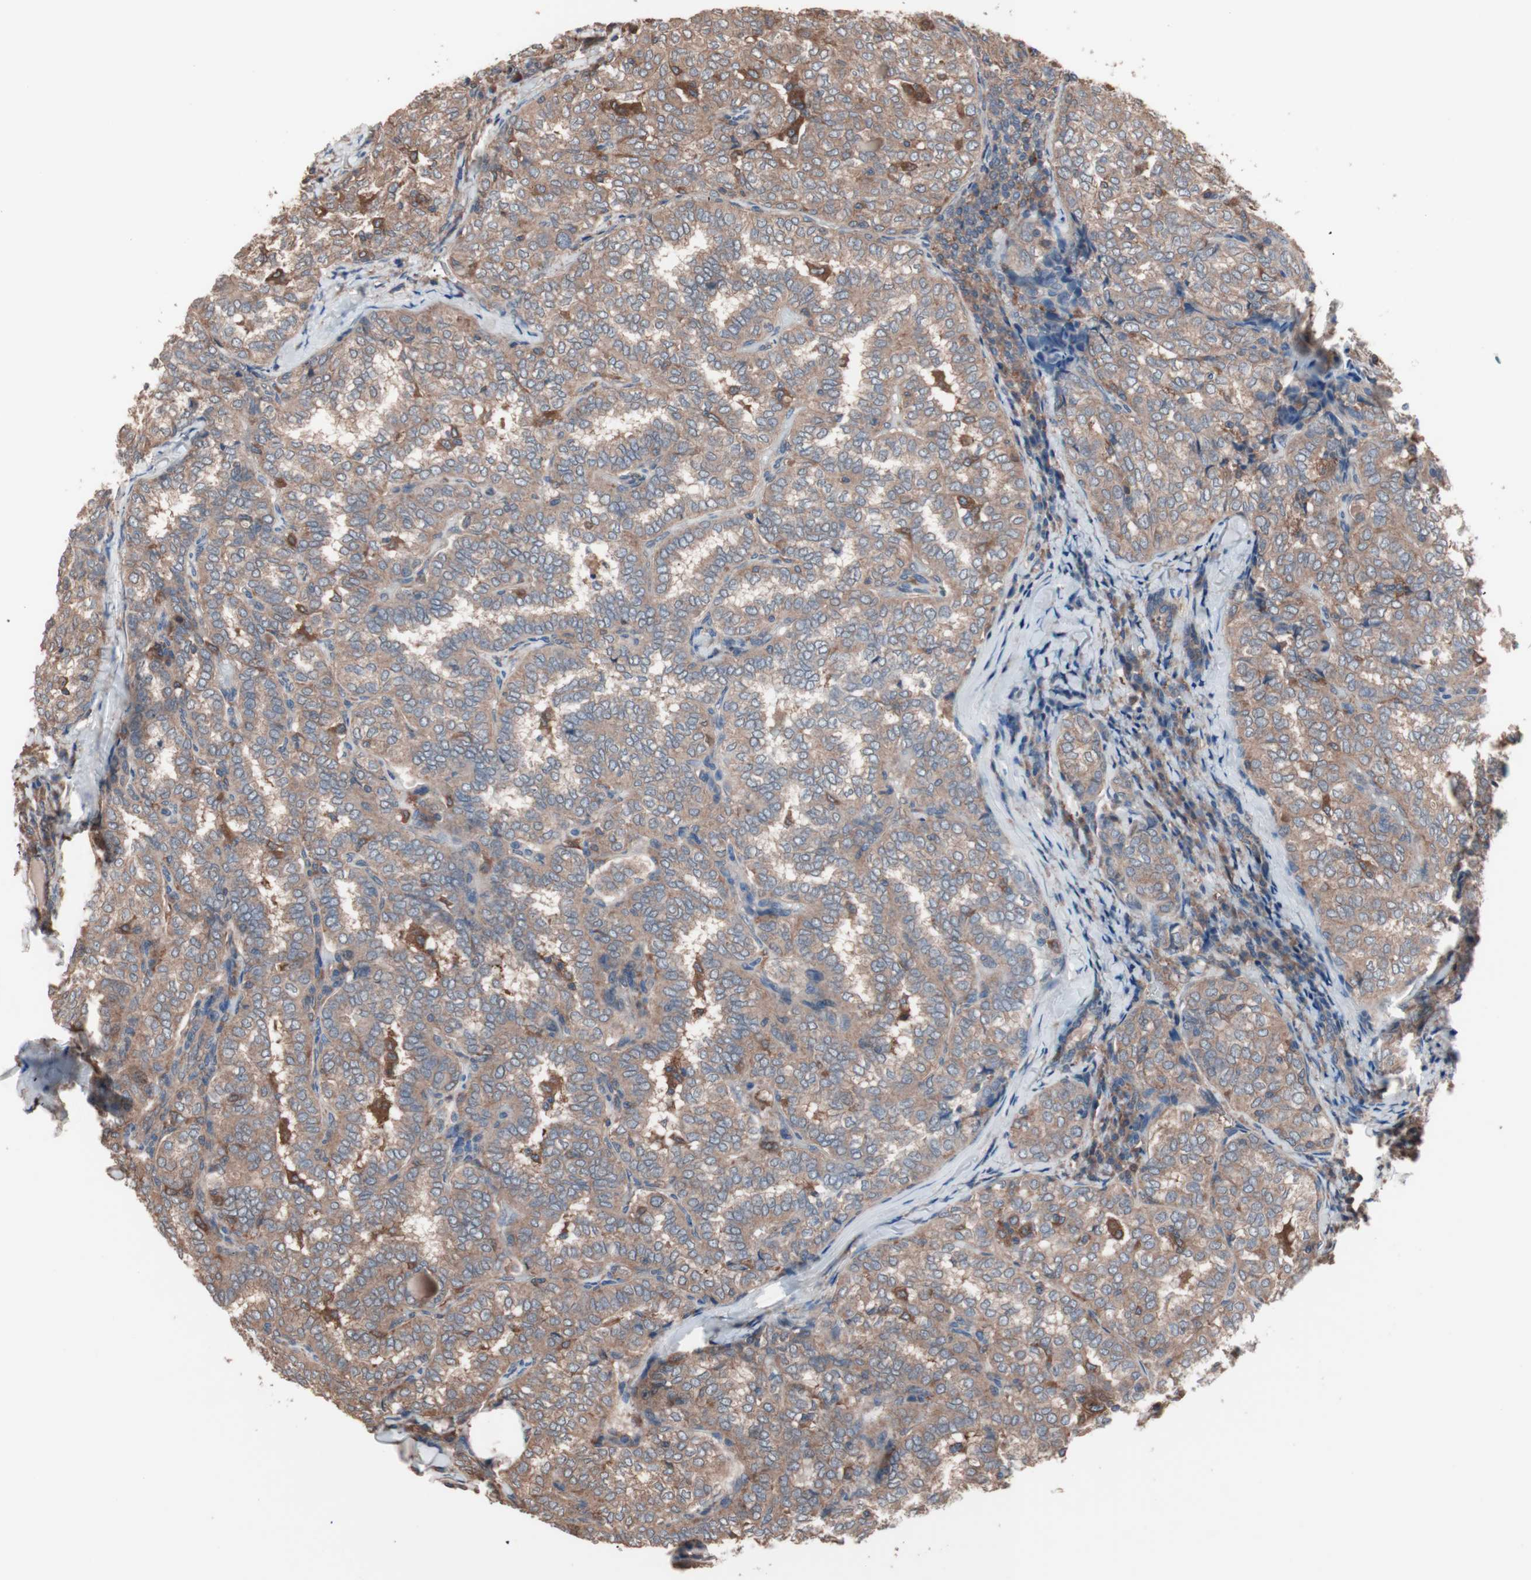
{"staining": {"intensity": "moderate", "quantity": ">75%", "location": "cytoplasmic/membranous"}, "tissue": "thyroid cancer", "cell_type": "Tumor cells", "image_type": "cancer", "snomed": [{"axis": "morphology", "description": "Normal tissue, NOS"}, {"axis": "morphology", "description": "Papillary adenocarcinoma, NOS"}, {"axis": "topography", "description": "Thyroid gland"}], "caption": "This is an image of IHC staining of thyroid cancer, which shows moderate staining in the cytoplasmic/membranous of tumor cells.", "gene": "ATG7", "patient": {"sex": "female", "age": 30}}